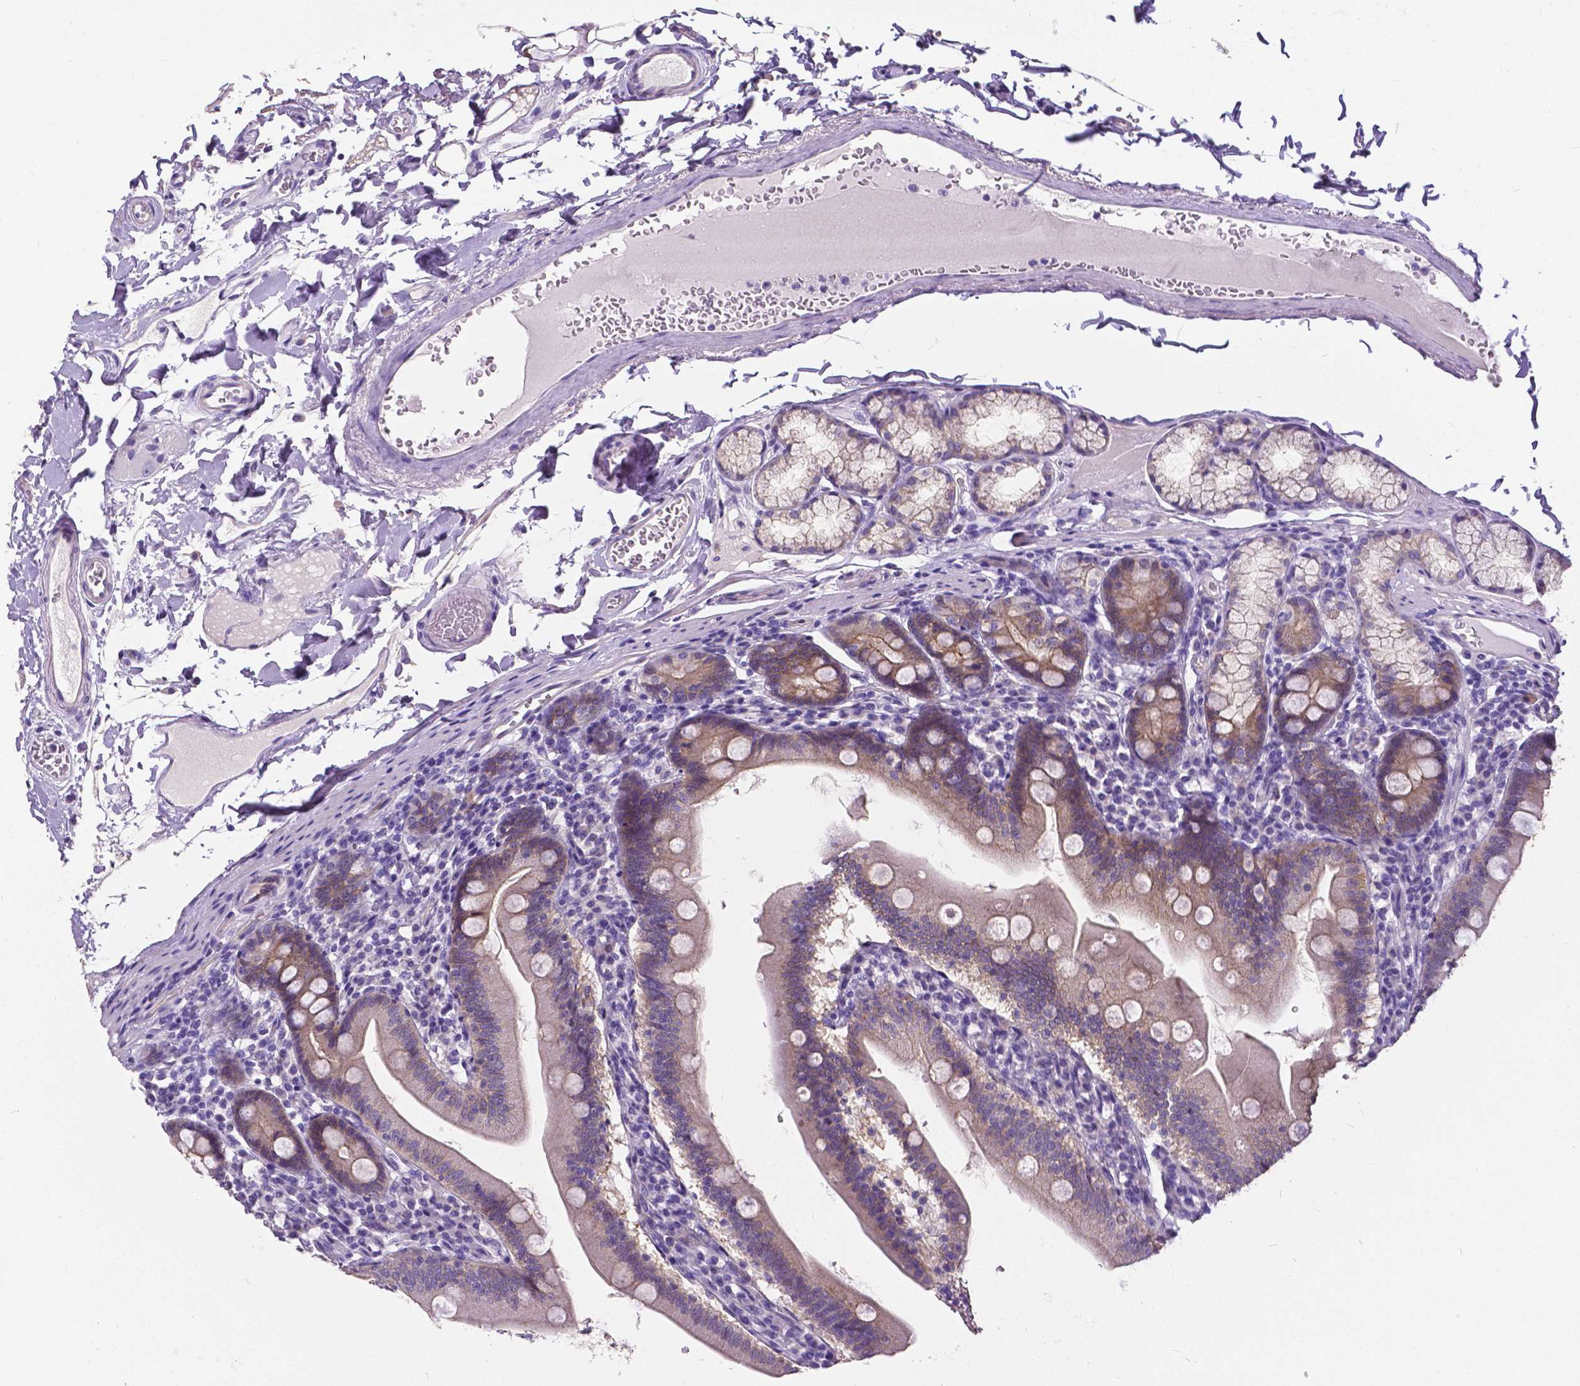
{"staining": {"intensity": "moderate", "quantity": ">75%", "location": "cytoplasmic/membranous"}, "tissue": "duodenum", "cell_type": "Glandular cells", "image_type": "normal", "snomed": [{"axis": "morphology", "description": "Normal tissue, NOS"}, {"axis": "topography", "description": "Duodenum"}], "caption": "Glandular cells demonstrate medium levels of moderate cytoplasmic/membranous staining in approximately >75% of cells in benign duodenum. (DAB (3,3'-diaminobenzidine) IHC with brightfield microscopy, high magnification).", "gene": "OCLN", "patient": {"sex": "female", "age": 67}}